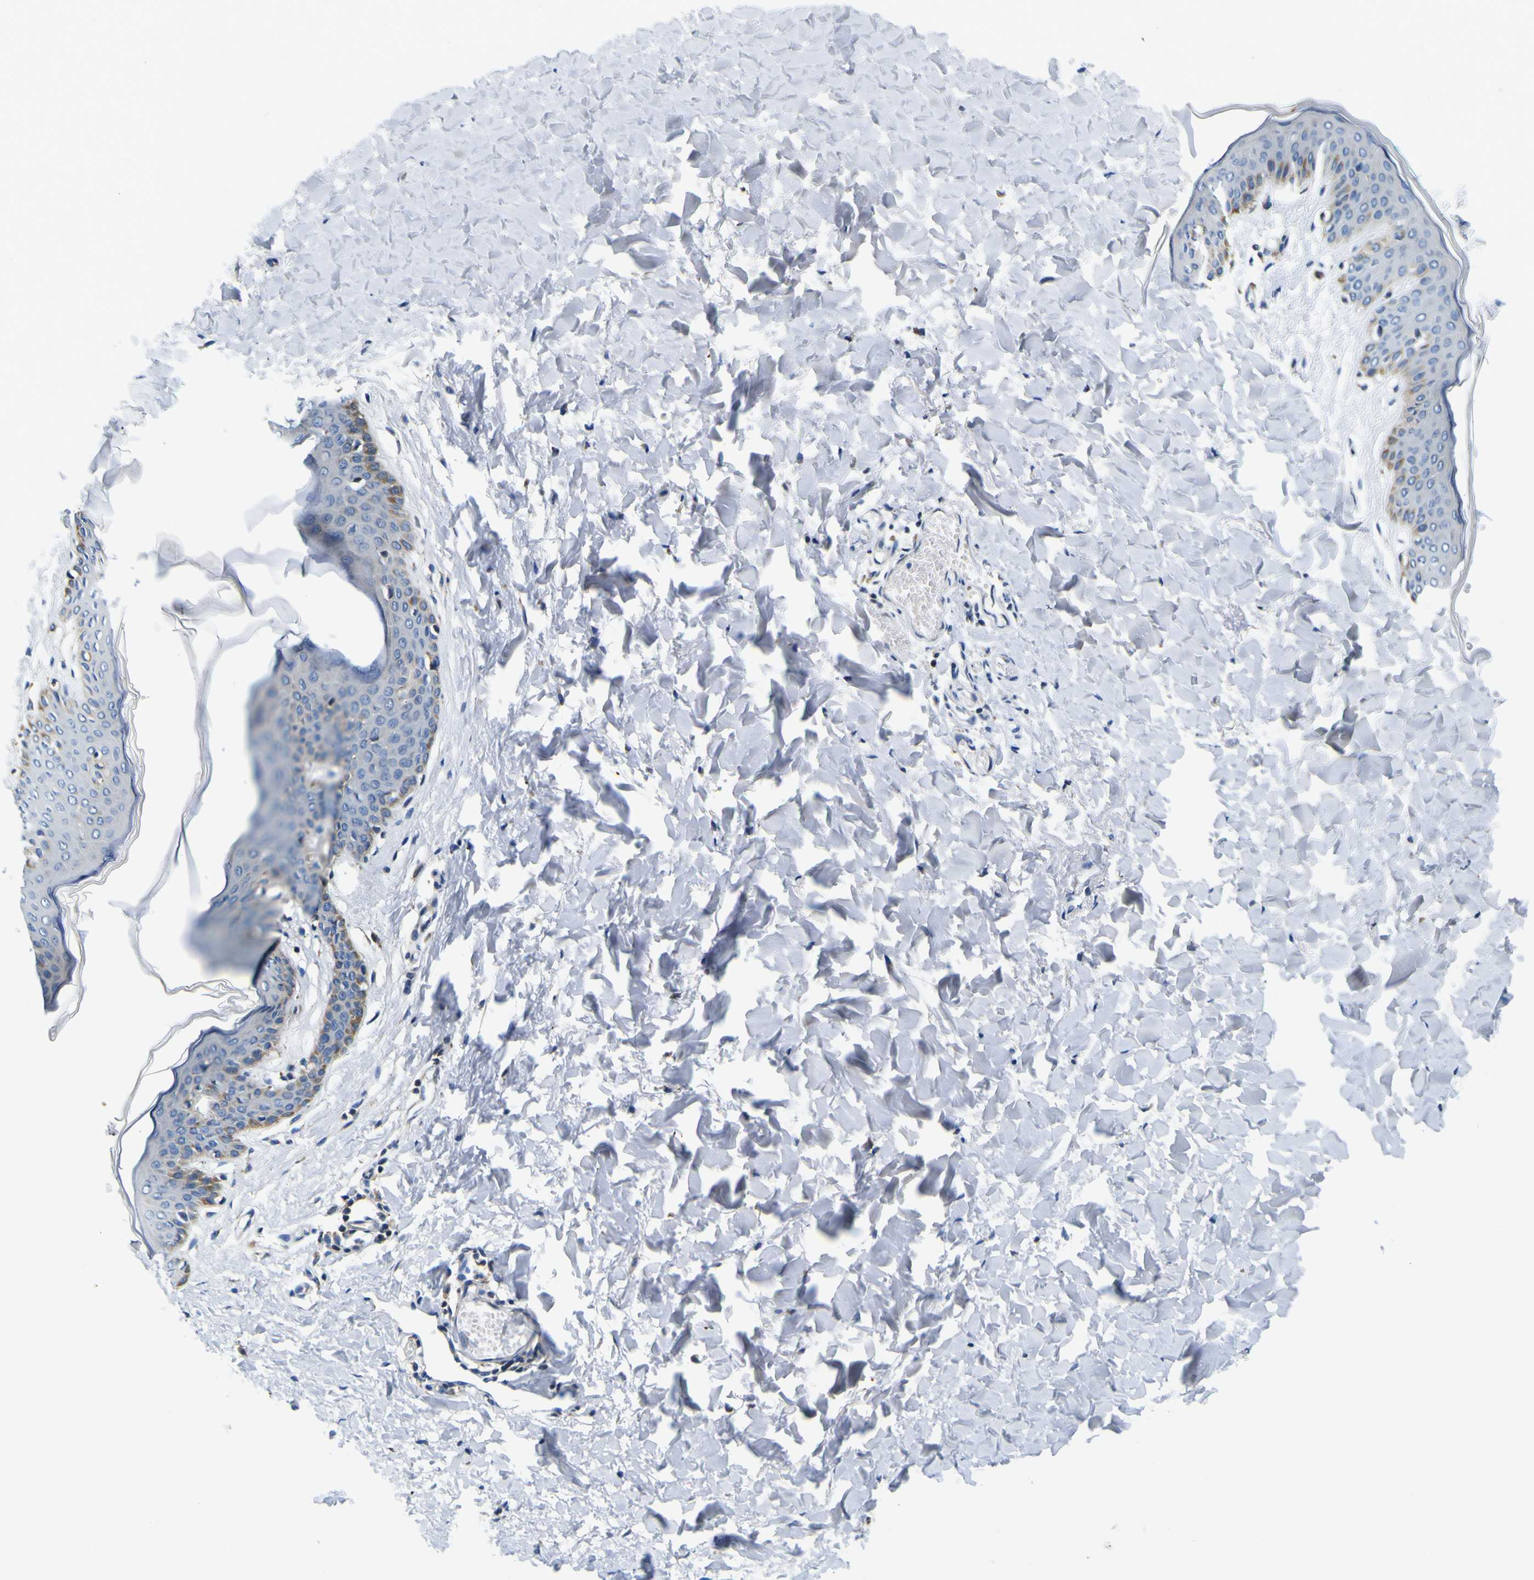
{"staining": {"intensity": "negative", "quantity": "none", "location": "none"}, "tissue": "skin", "cell_type": "Fibroblasts", "image_type": "normal", "snomed": [{"axis": "morphology", "description": "Normal tissue, NOS"}, {"axis": "topography", "description": "Skin"}], "caption": "Image shows no protein expression in fibroblasts of benign skin.", "gene": "NLRP3", "patient": {"sex": "female", "age": 17}}